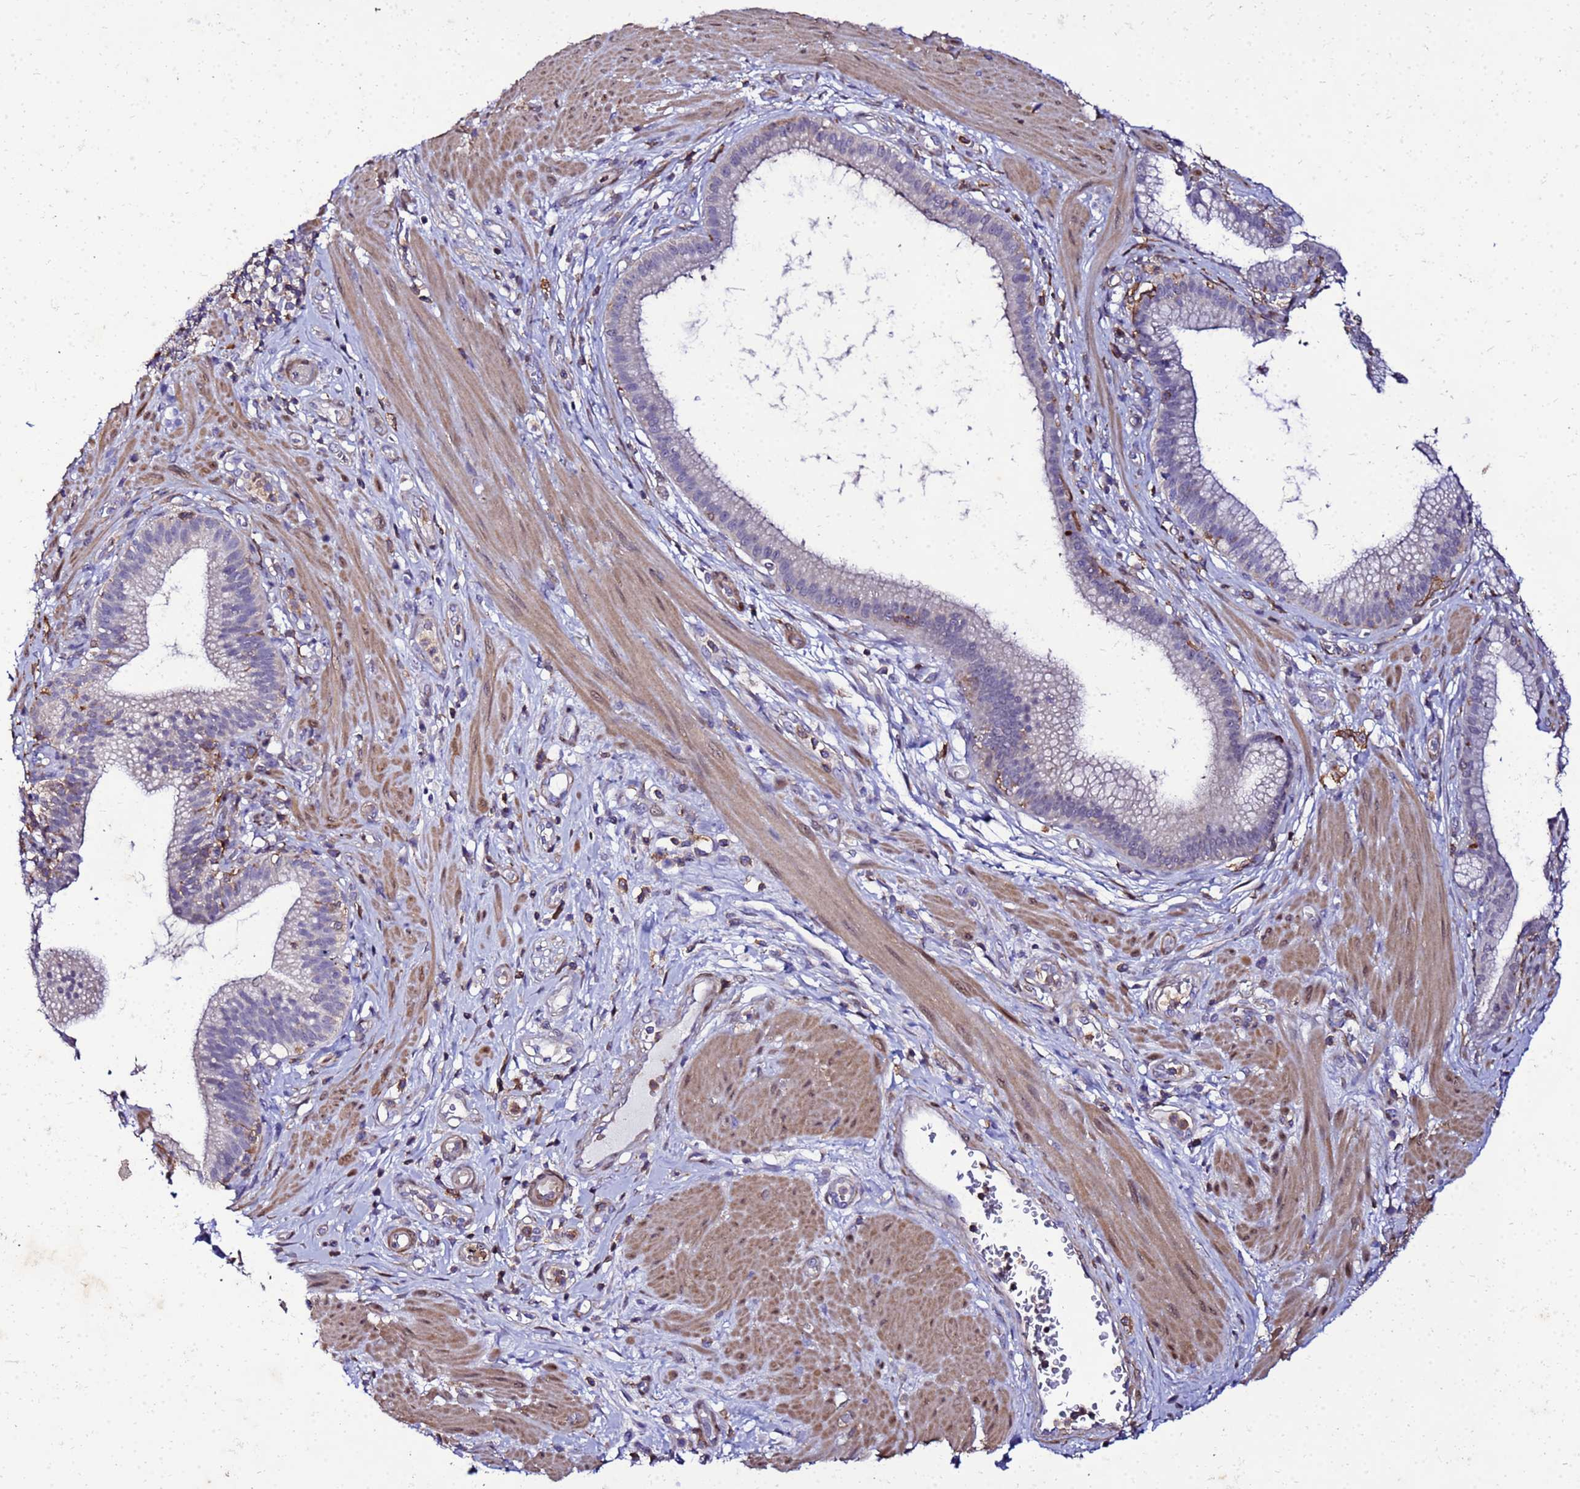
{"staining": {"intensity": "negative", "quantity": "none", "location": "none"}, "tissue": "pancreatic cancer", "cell_type": "Tumor cells", "image_type": "cancer", "snomed": [{"axis": "morphology", "description": "Adenocarcinoma, NOS"}, {"axis": "topography", "description": "Pancreas"}], "caption": "This is a histopathology image of immunohistochemistry staining of pancreatic cancer (adenocarcinoma), which shows no expression in tumor cells.", "gene": "DBNDD2", "patient": {"sex": "male", "age": 72}}